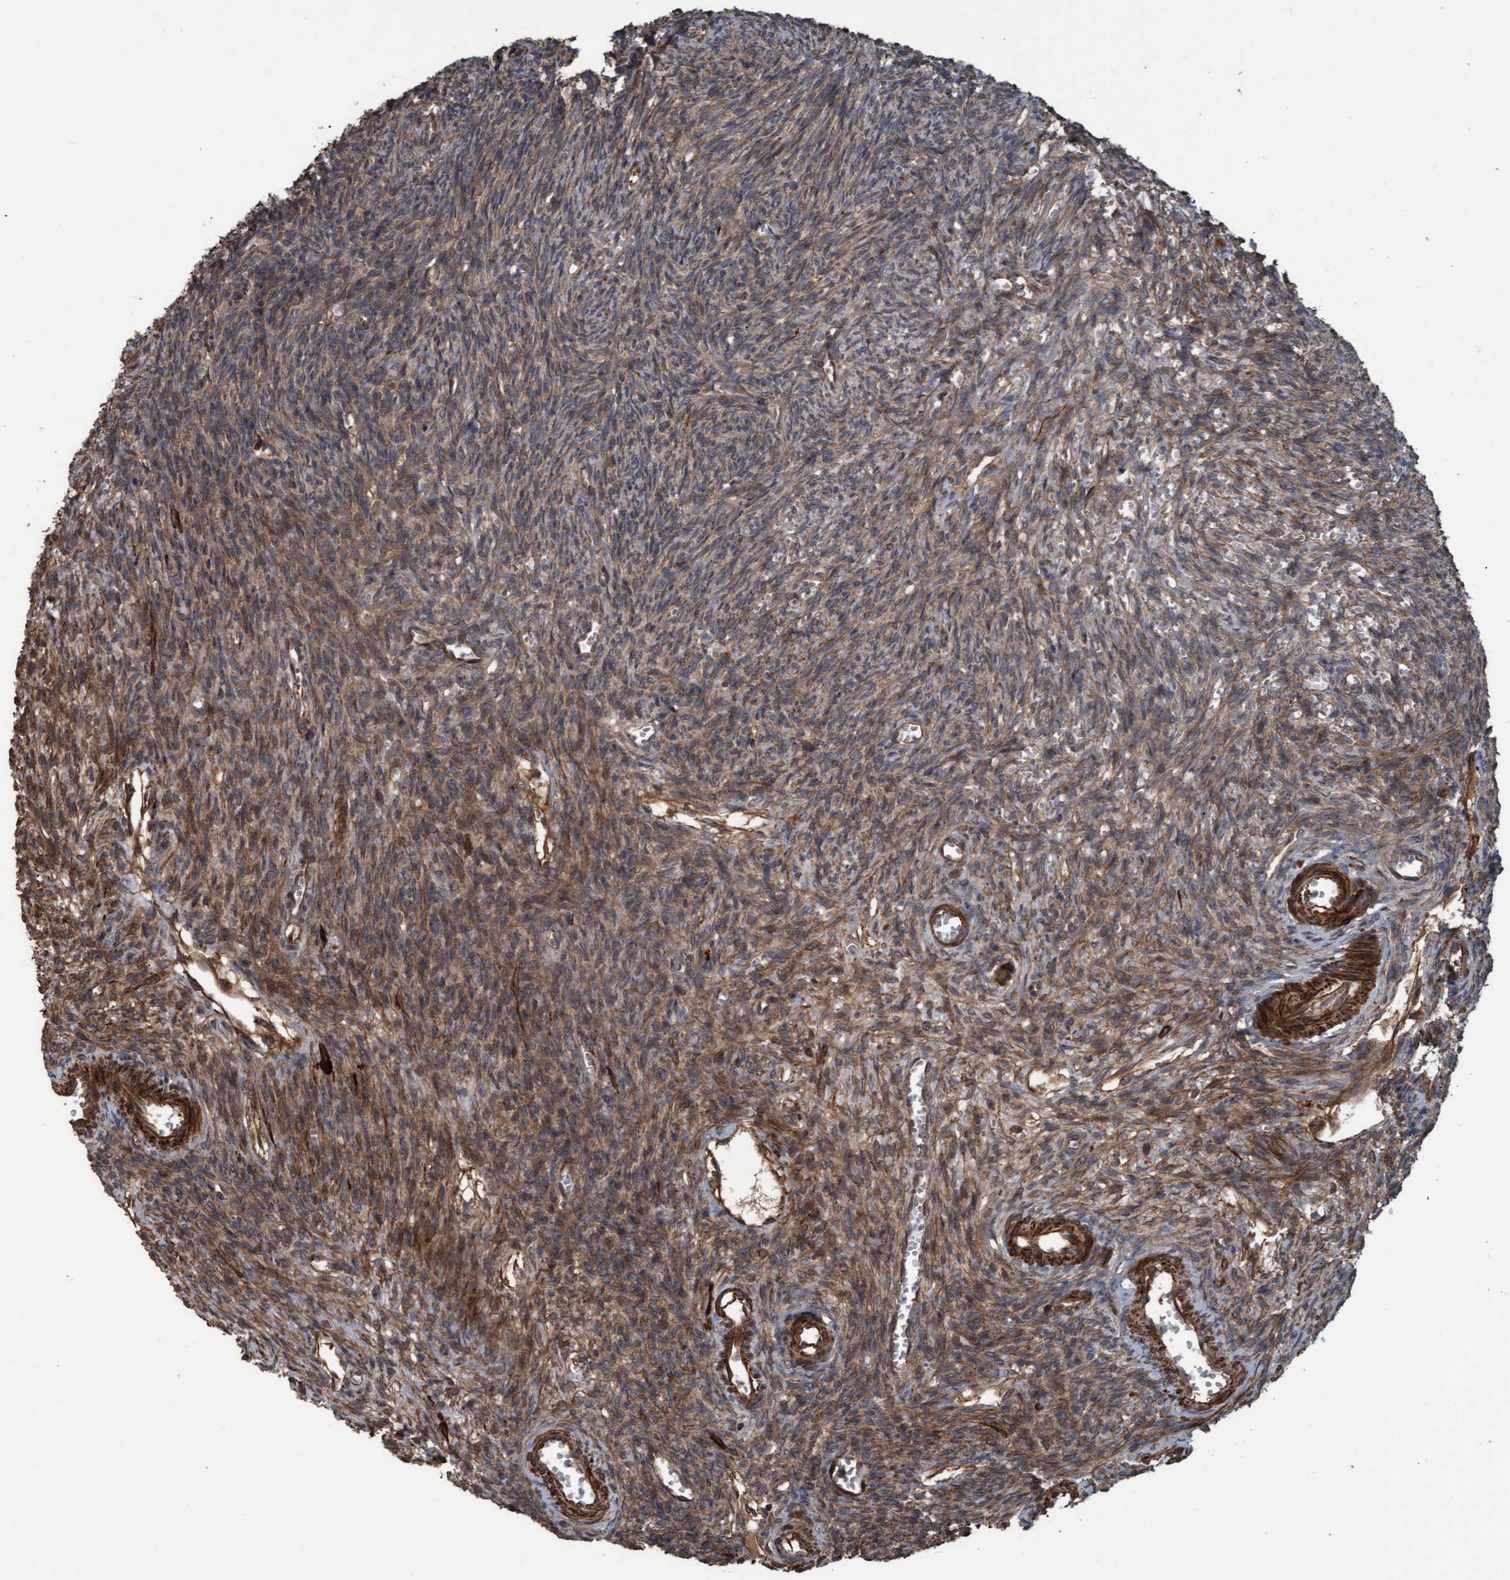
{"staining": {"intensity": "moderate", "quantity": ">75%", "location": "cytoplasmic/membranous"}, "tissue": "ovary", "cell_type": "Ovarian stroma cells", "image_type": "normal", "snomed": [{"axis": "morphology", "description": "Normal tissue, NOS"}, {"axis": "topography", "description": "Ovary"}], "caption": "IHC (DAB) staining of benign ovary shows moderate cytoplasmic/membranous protein positivity in approximately >75% of ovarian stroma cells.", "gene": "GGT6", "patient": {"sex": "female", "age": 27}}